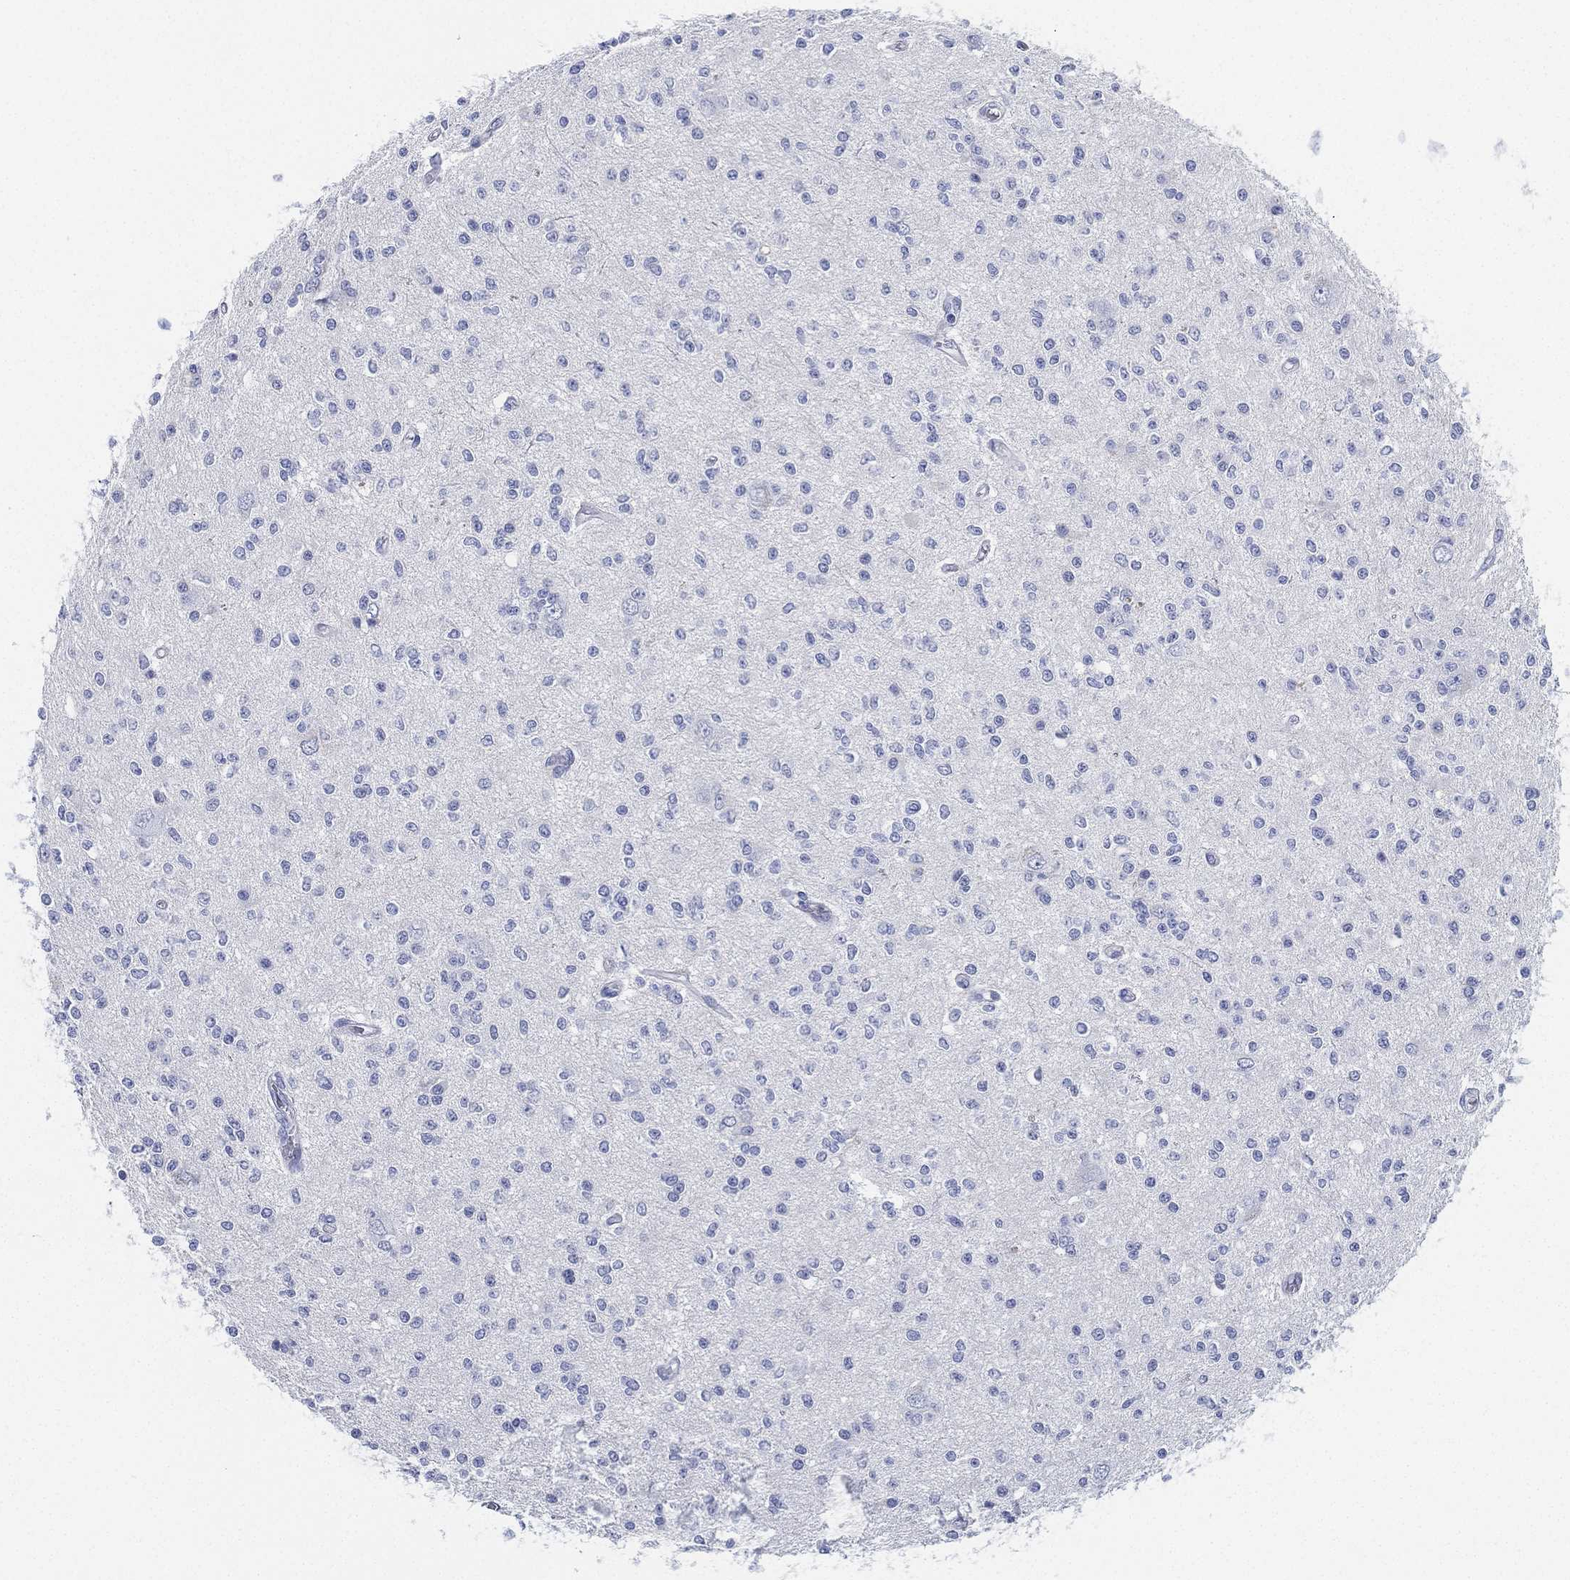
{"staining": {"intensity": "negative", "quantity": "none", "location": "none"}, "tissue": "glioma", "cell_type": "Tumor cells", "image_type": "cancer", "snomed": [{"axis": "morphology", "description": "Glioma, malignant, Low grade"}, {"axis": "topography", "description": "Brain"}], "caption": "The photomicrograph shows no staining of tumor cells in glioma.", "gene": "DEFB121", "patient": {"sex": "male", "age": 67}}